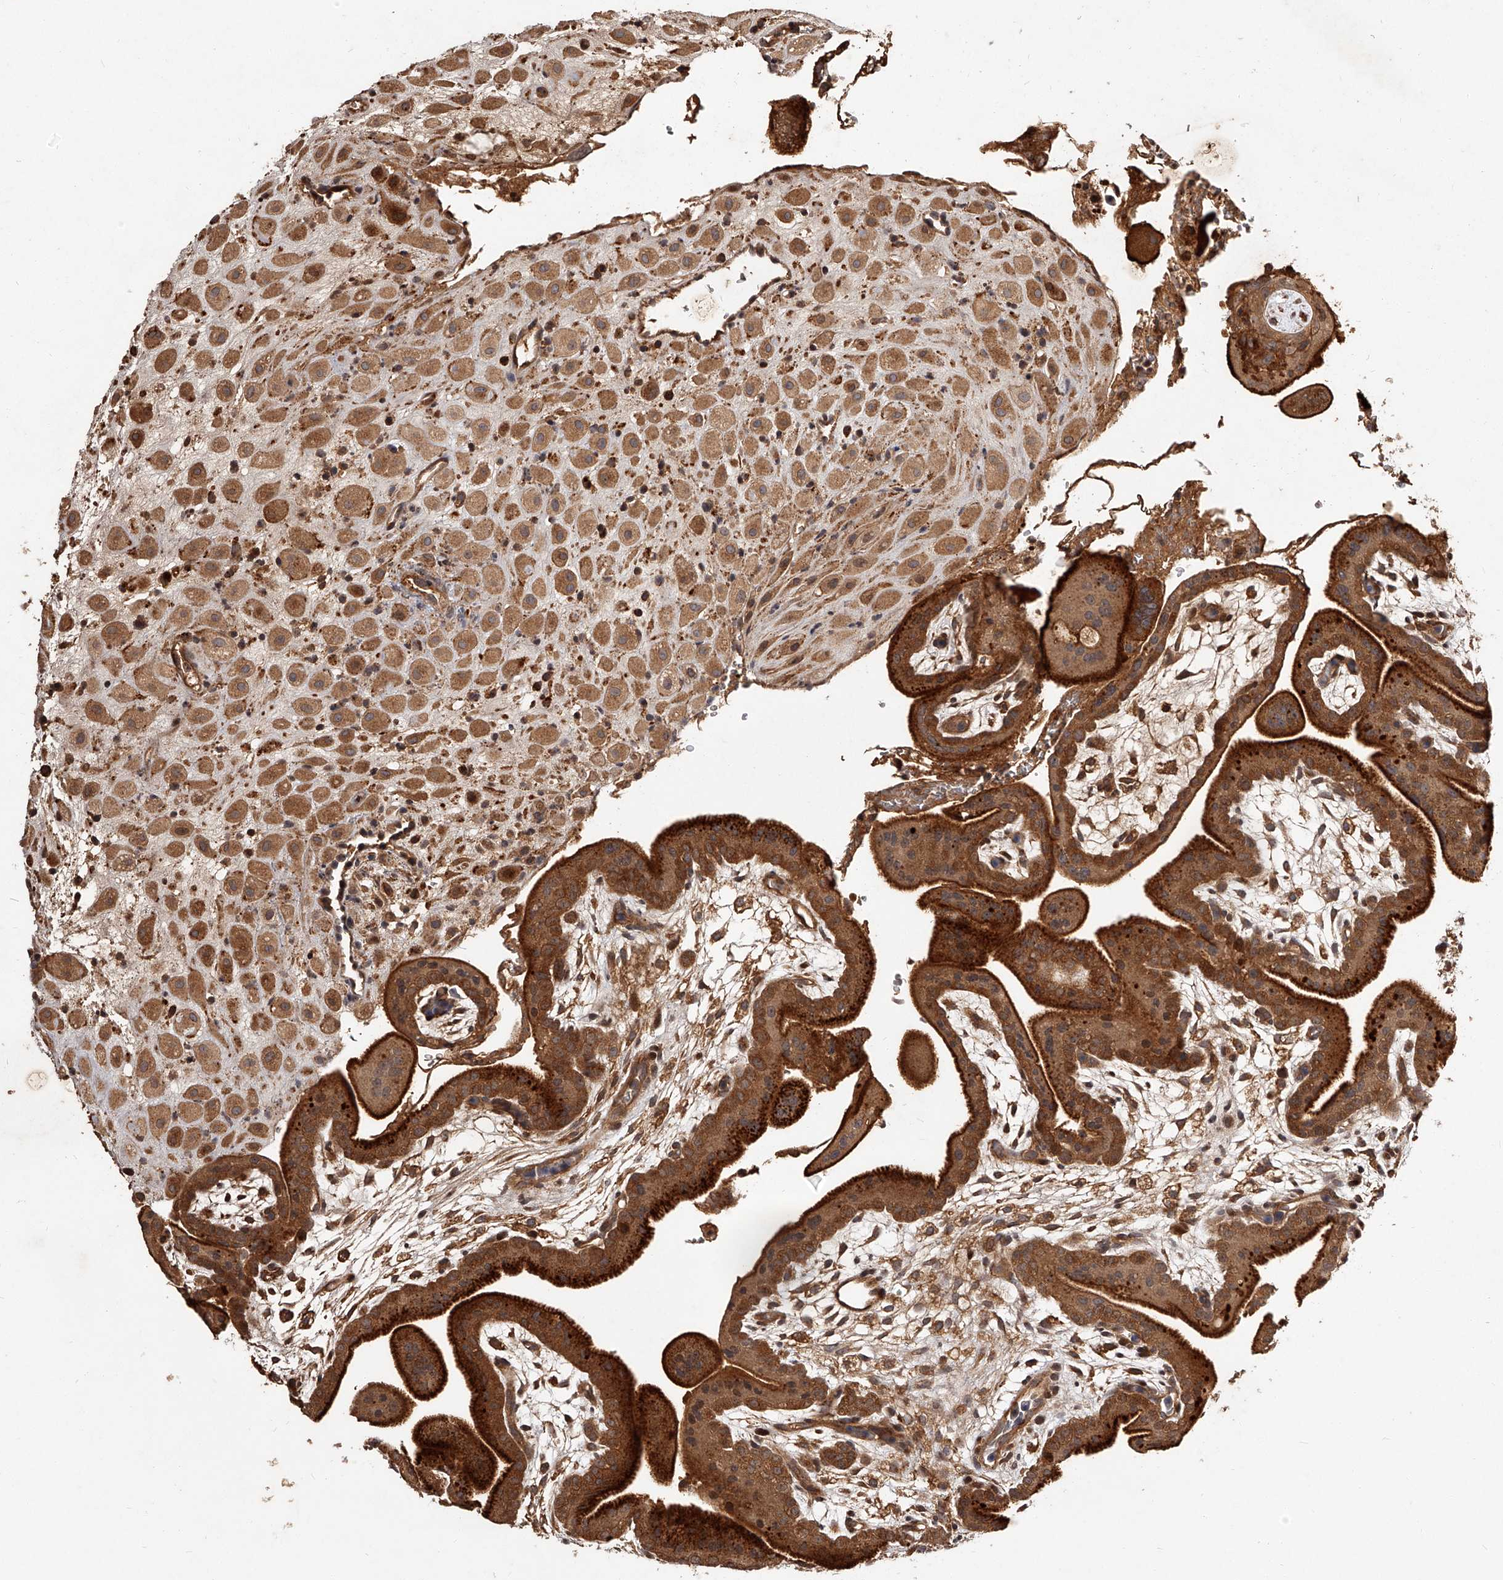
{"staining": {"intensity": "moderate", "quantity": ">75%", "location": "cytoplasmic/membranous"}, "tissue": "placenta", "cell_type": "Decidual cells", "image_type": "normal", "snomed": [{"axis": "morphology", "description": "Normal tissue, NOS"}, {"axis": "topography", "description": "Placenta"}], "caption": "Immunohistochemical staining of unremarkable human placenta reveals medium levels of moderate cytoplasmic/membranous expression in about >75% of decidual cells. The protein is shown in brown color, while the nuclei are stained blue.", "gene": "CRYZL1", "patient": {"sex": "female", "age": 35}}